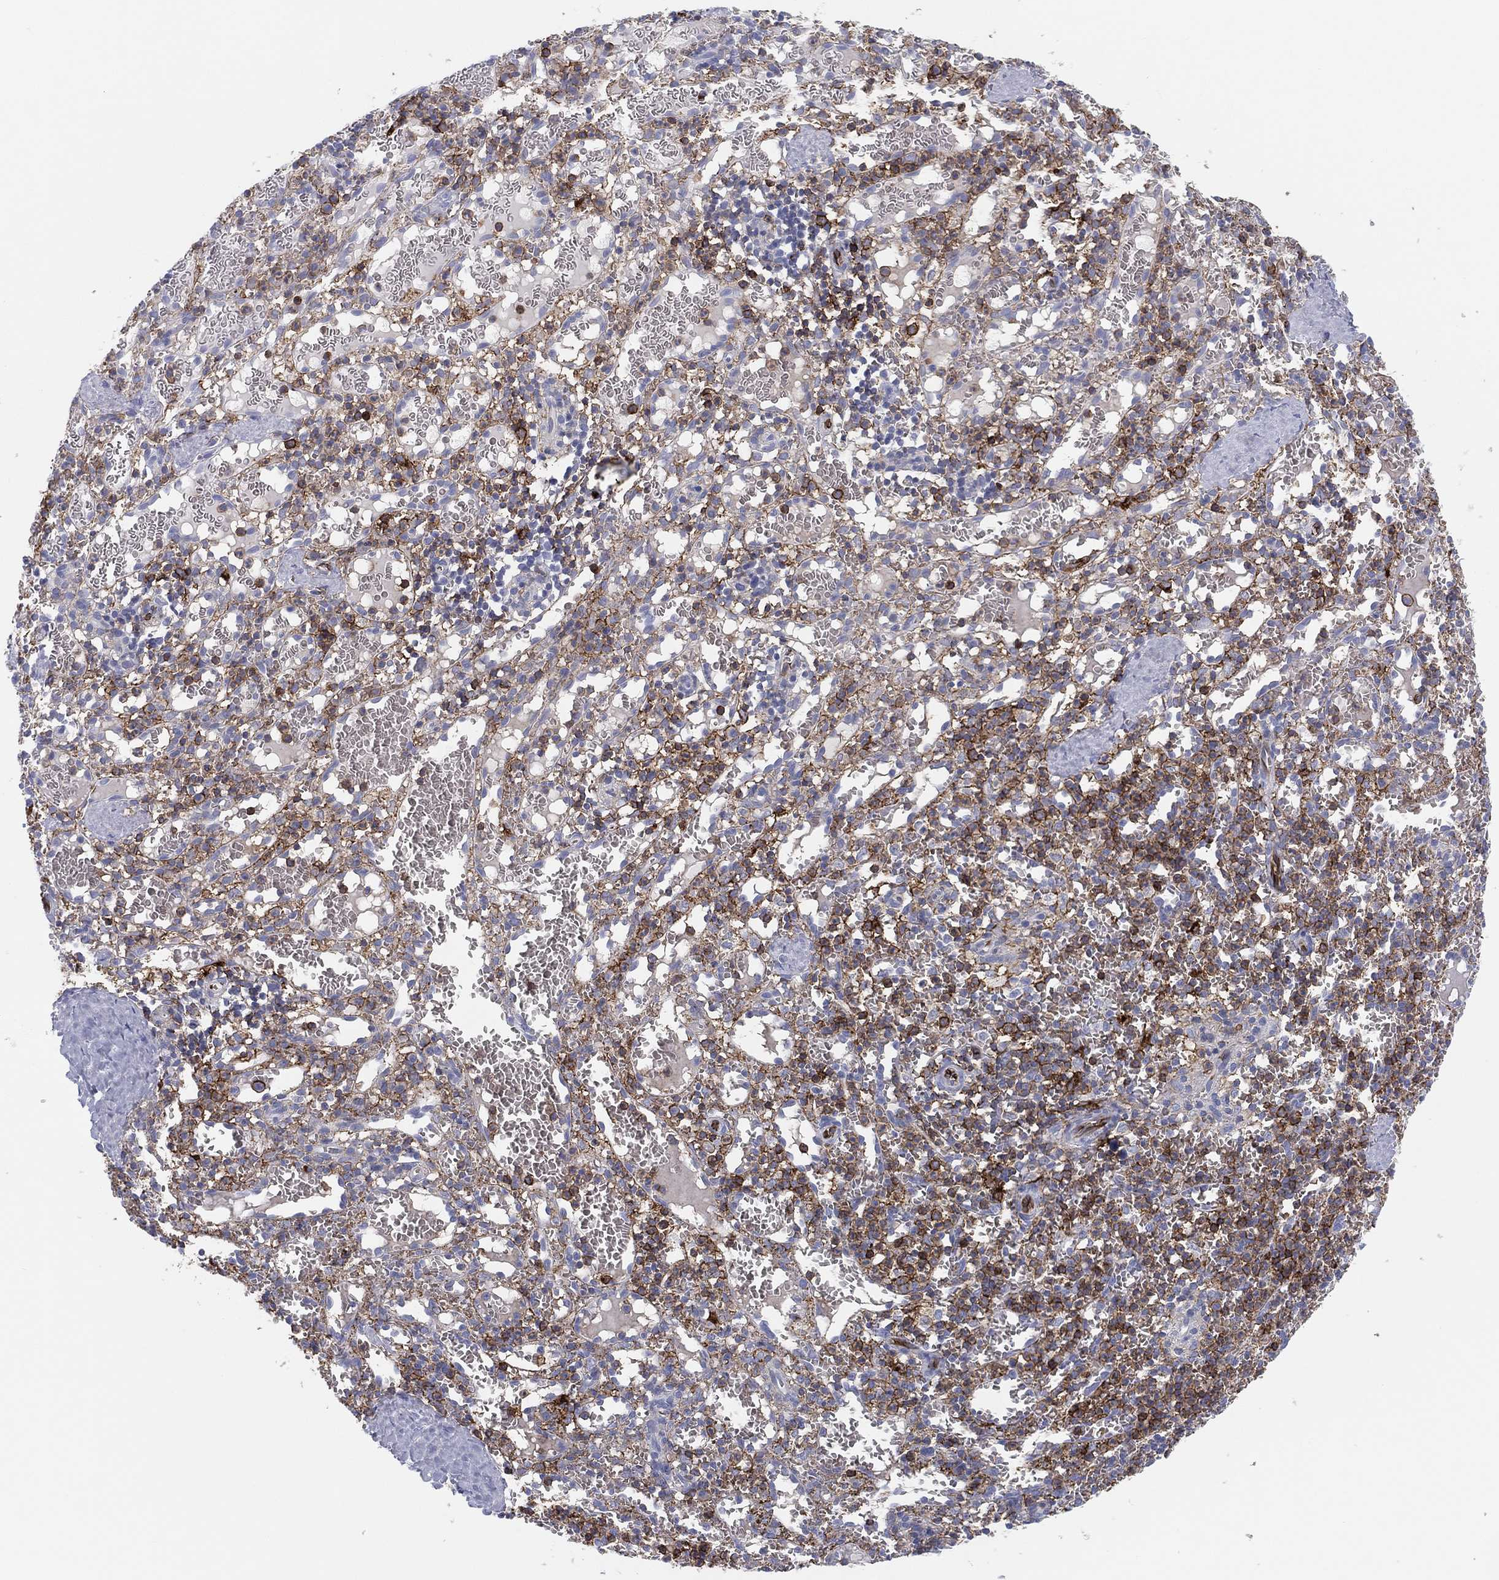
{"staining": {"intensity": "strong", "quantity": "<25%", "location": "cytoplasmic/membranous"}, "tissue": "spleen", "cell_type": "Cells in red pulp", "image_type": "normal", "snomed": [{"axis": "morphology", "description": "Normal tissue, NOS"}, {"axis": "topography", "description": "Spleen"}], "caption": "This is a micrograph of immunohistochemistry staining of unremarkable spleen, which shows strong staining in the cytoplasmic/membranous of cells in red pulp.", "gene": "SELPLG", "patient": {"sex": "male", "age": 11}}